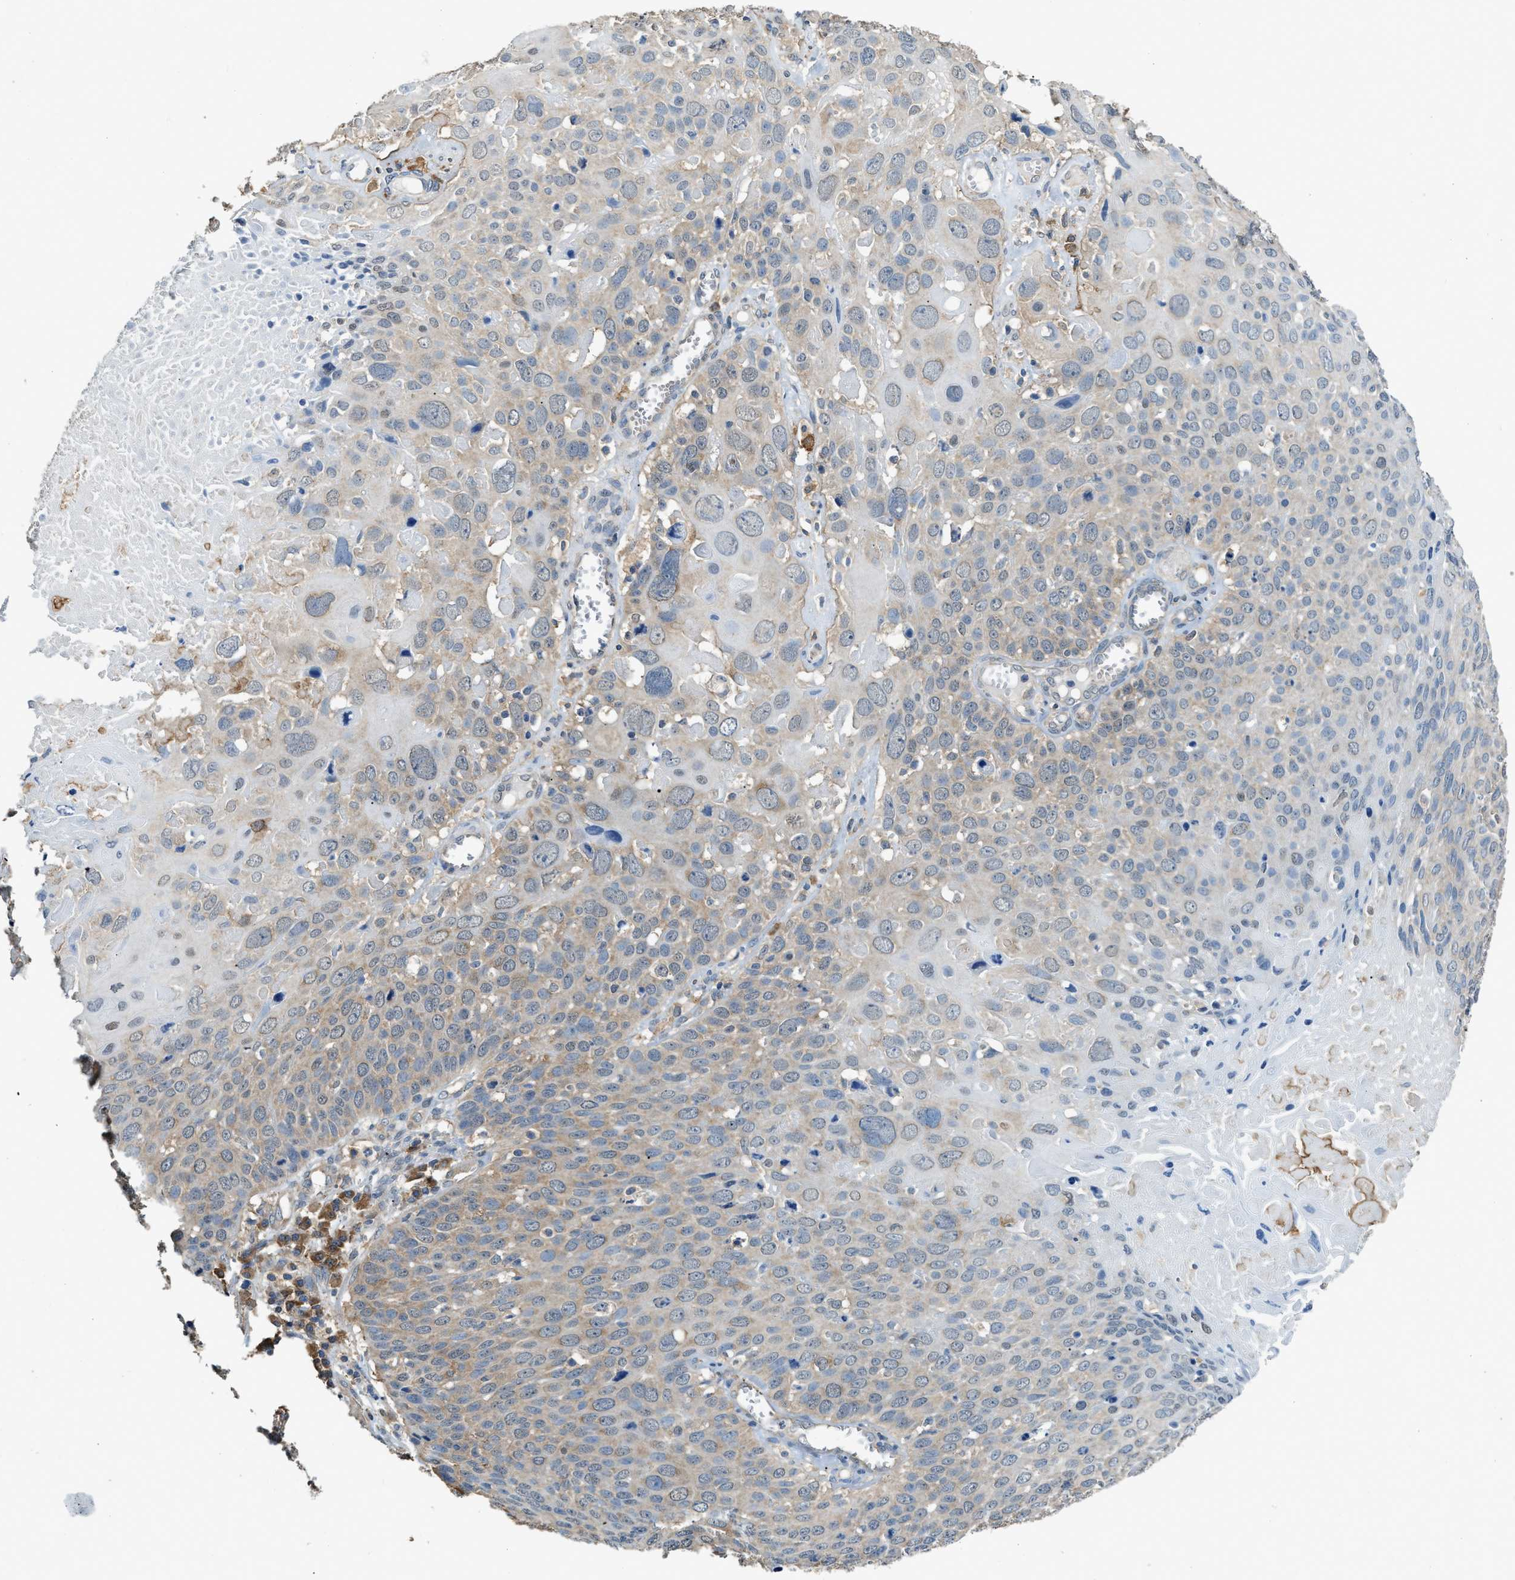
{"staining": {"intensity": "weak", "quantity": "25%-75%", "location": "cytoplasmic/membranous"}, "tissue": "cervical cancer", "cell_type": "Tumor cells", "image_type": "cancer", "snomed": [{"axis": "morphology", "description": "Squamous cell carcinoma, NOS"}, {"axis": "topography", "description": "Cervix"}], "caption": "Immunohistochemistry (IHC) staining of cervical squamous cell carcinoma, which reveals low levels of weak cytoplasmic/membranous positivity in approximately 25%-75% of tumor cells indicating weak cytoplasmic/membranous protein expression. The staining was performed using DAB (3,3'-diaminobenzidine) (brown) for protein detection and nuclei were counterstained in hematoxylin (blue).", "gene": "GCN1", "patient": {"sex": "female", "age": 74}}